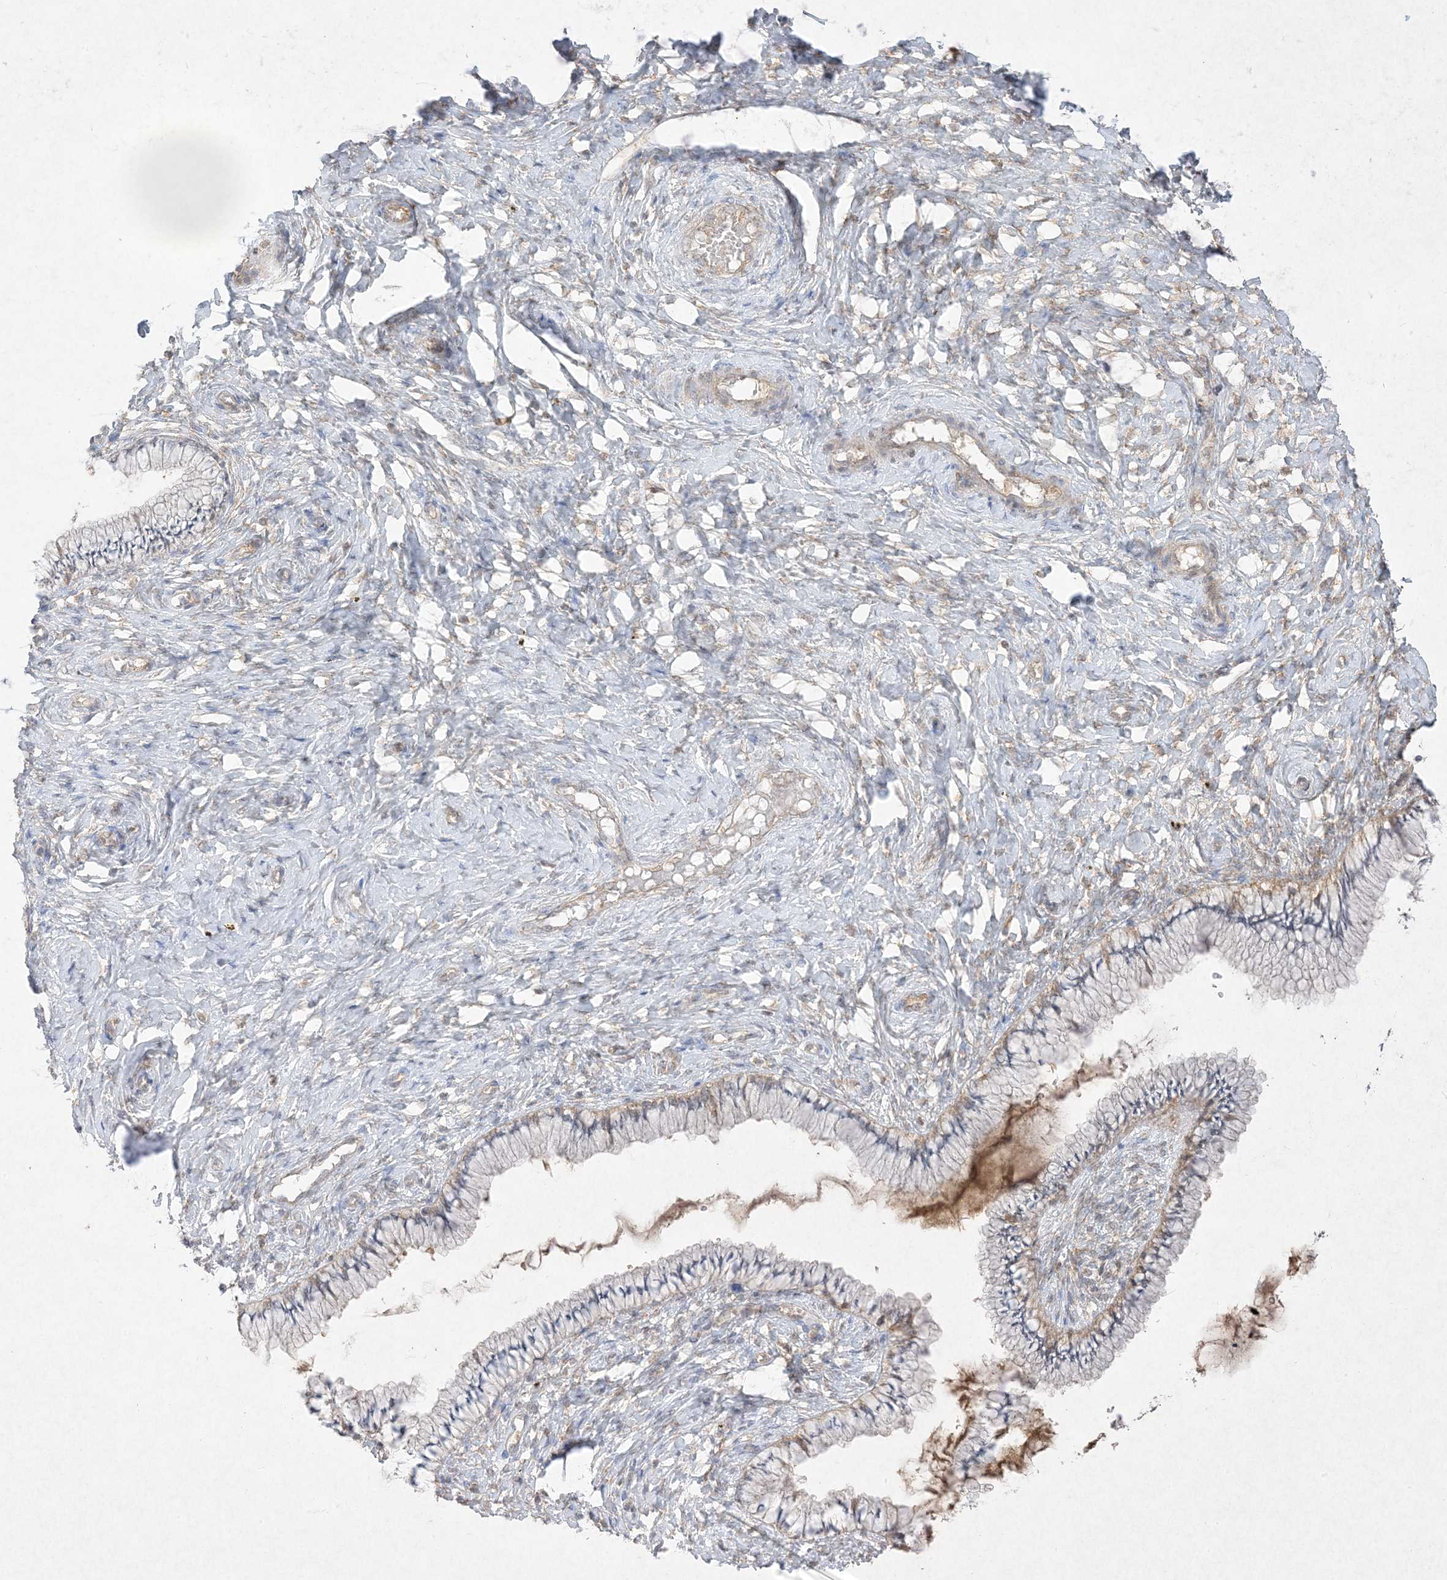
{"staining": {"intensity": "moderate", "quantity": "25%-75%", "location": "cytoplasmic/membranous"}, "tissue": "cervix", "cell_type": "Glandular cells", "image_type": "normal", "snomed": [{"axis": "morphology", "description": "Normal tissue, NOS"}, {"axis": "topography", "description": "Cervix"}], "caption": "An IHC histopathology image of normal tissue is shown. Protein staining in brown shows moderate cytoplasmic/membranous positivity in cervix within glandular cells.", "gene": "UBE2C", "patient": {"sex": "female", "age": 36}}